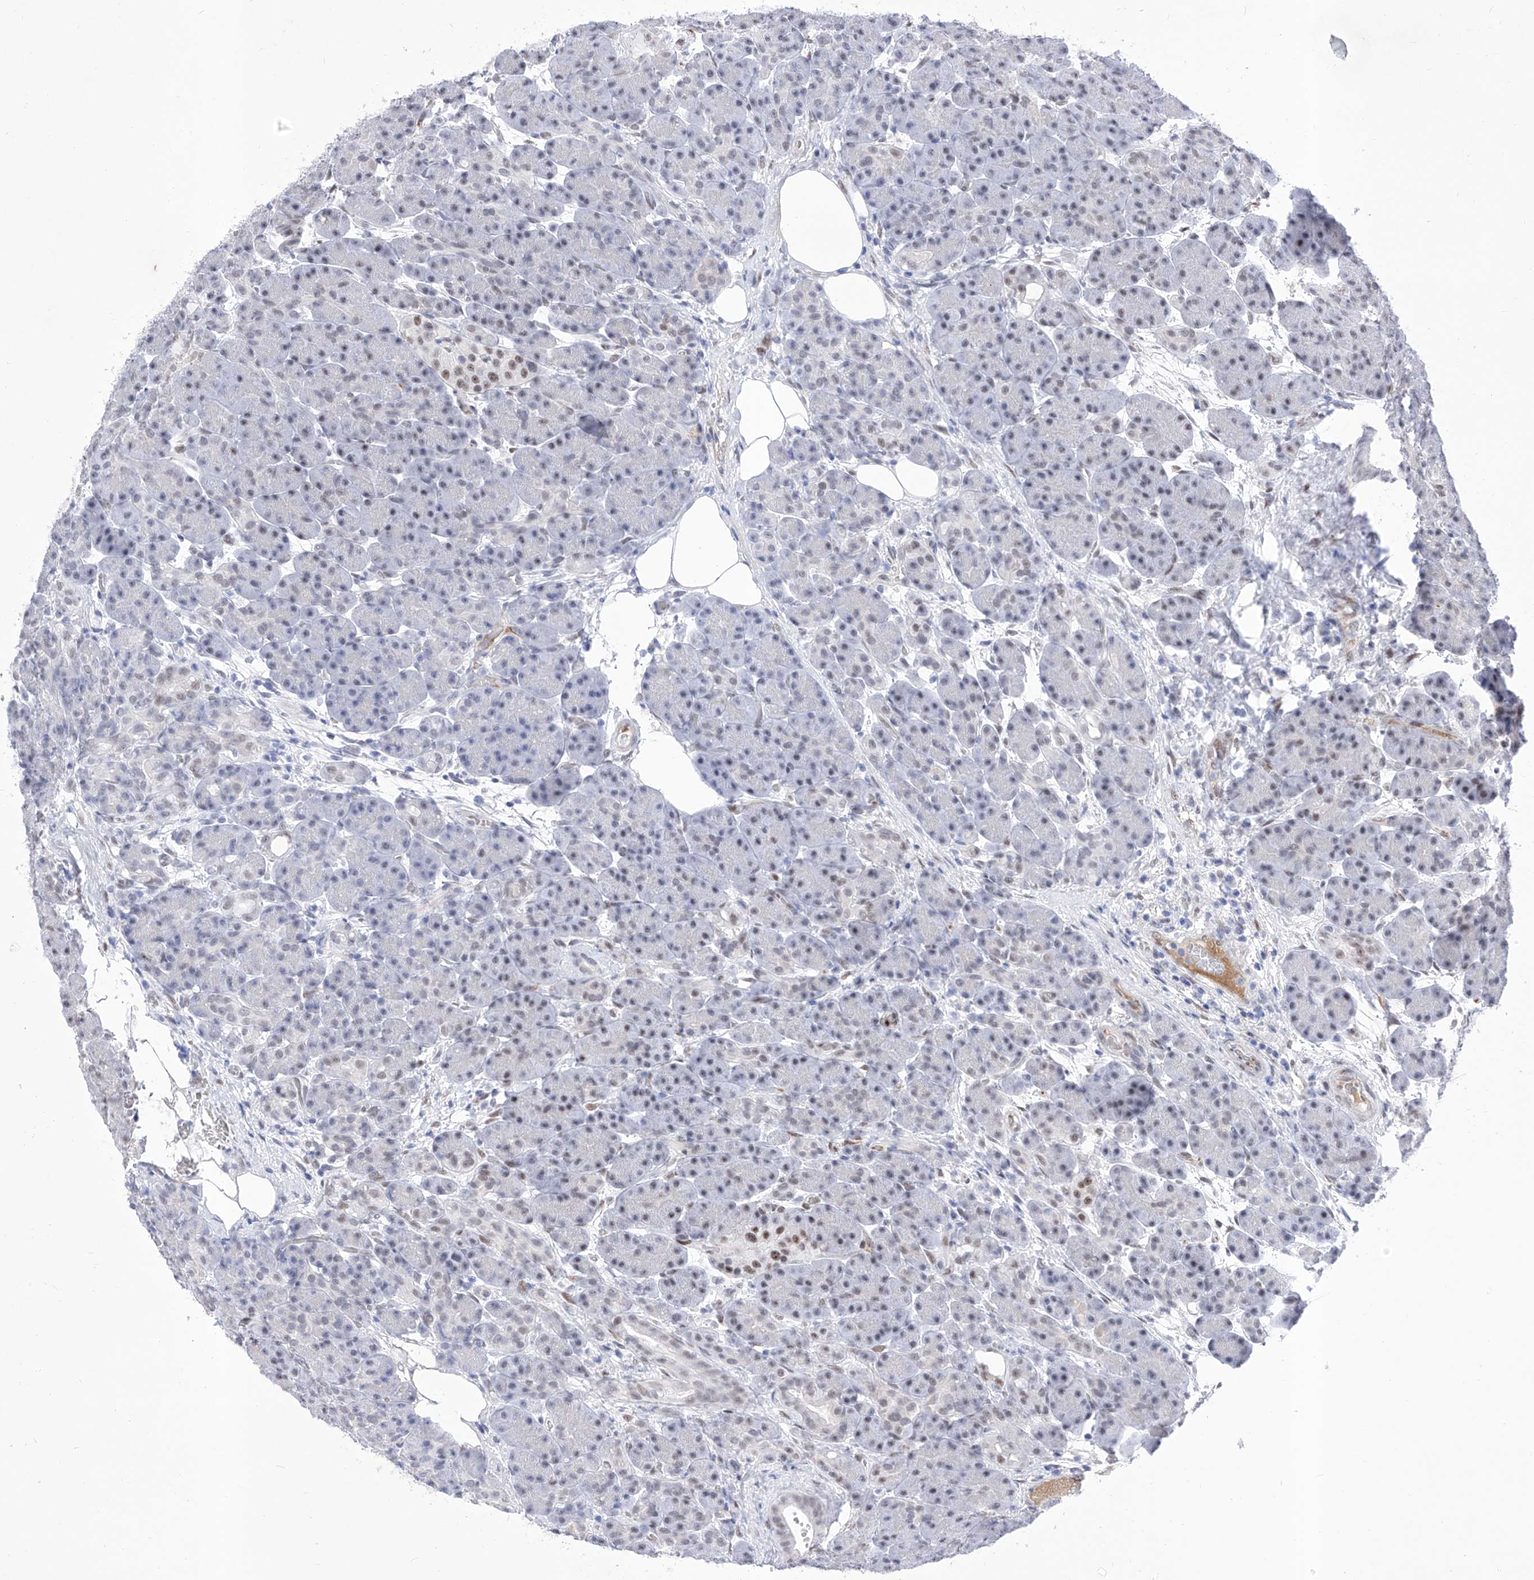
{"staining": {"intensity": "negative", "quantity": "none", "location": "none"}, "tissue": "pancreas", "cell_type": "Exocrine glandular cells", "image_type": "normal", "snomed": [{"axis": "morphology", "description": "Normal tissue, NOS"}, {"axis": "topography", "description": "Pancreas"}], "caption": "There is no significant expression in exocrine glandular cells of pancreas. (DAB immunohistochemistry with hematoxylin counter stain).", "gene": "ATN1", "patient": {"sex": "male", "age": 63}}